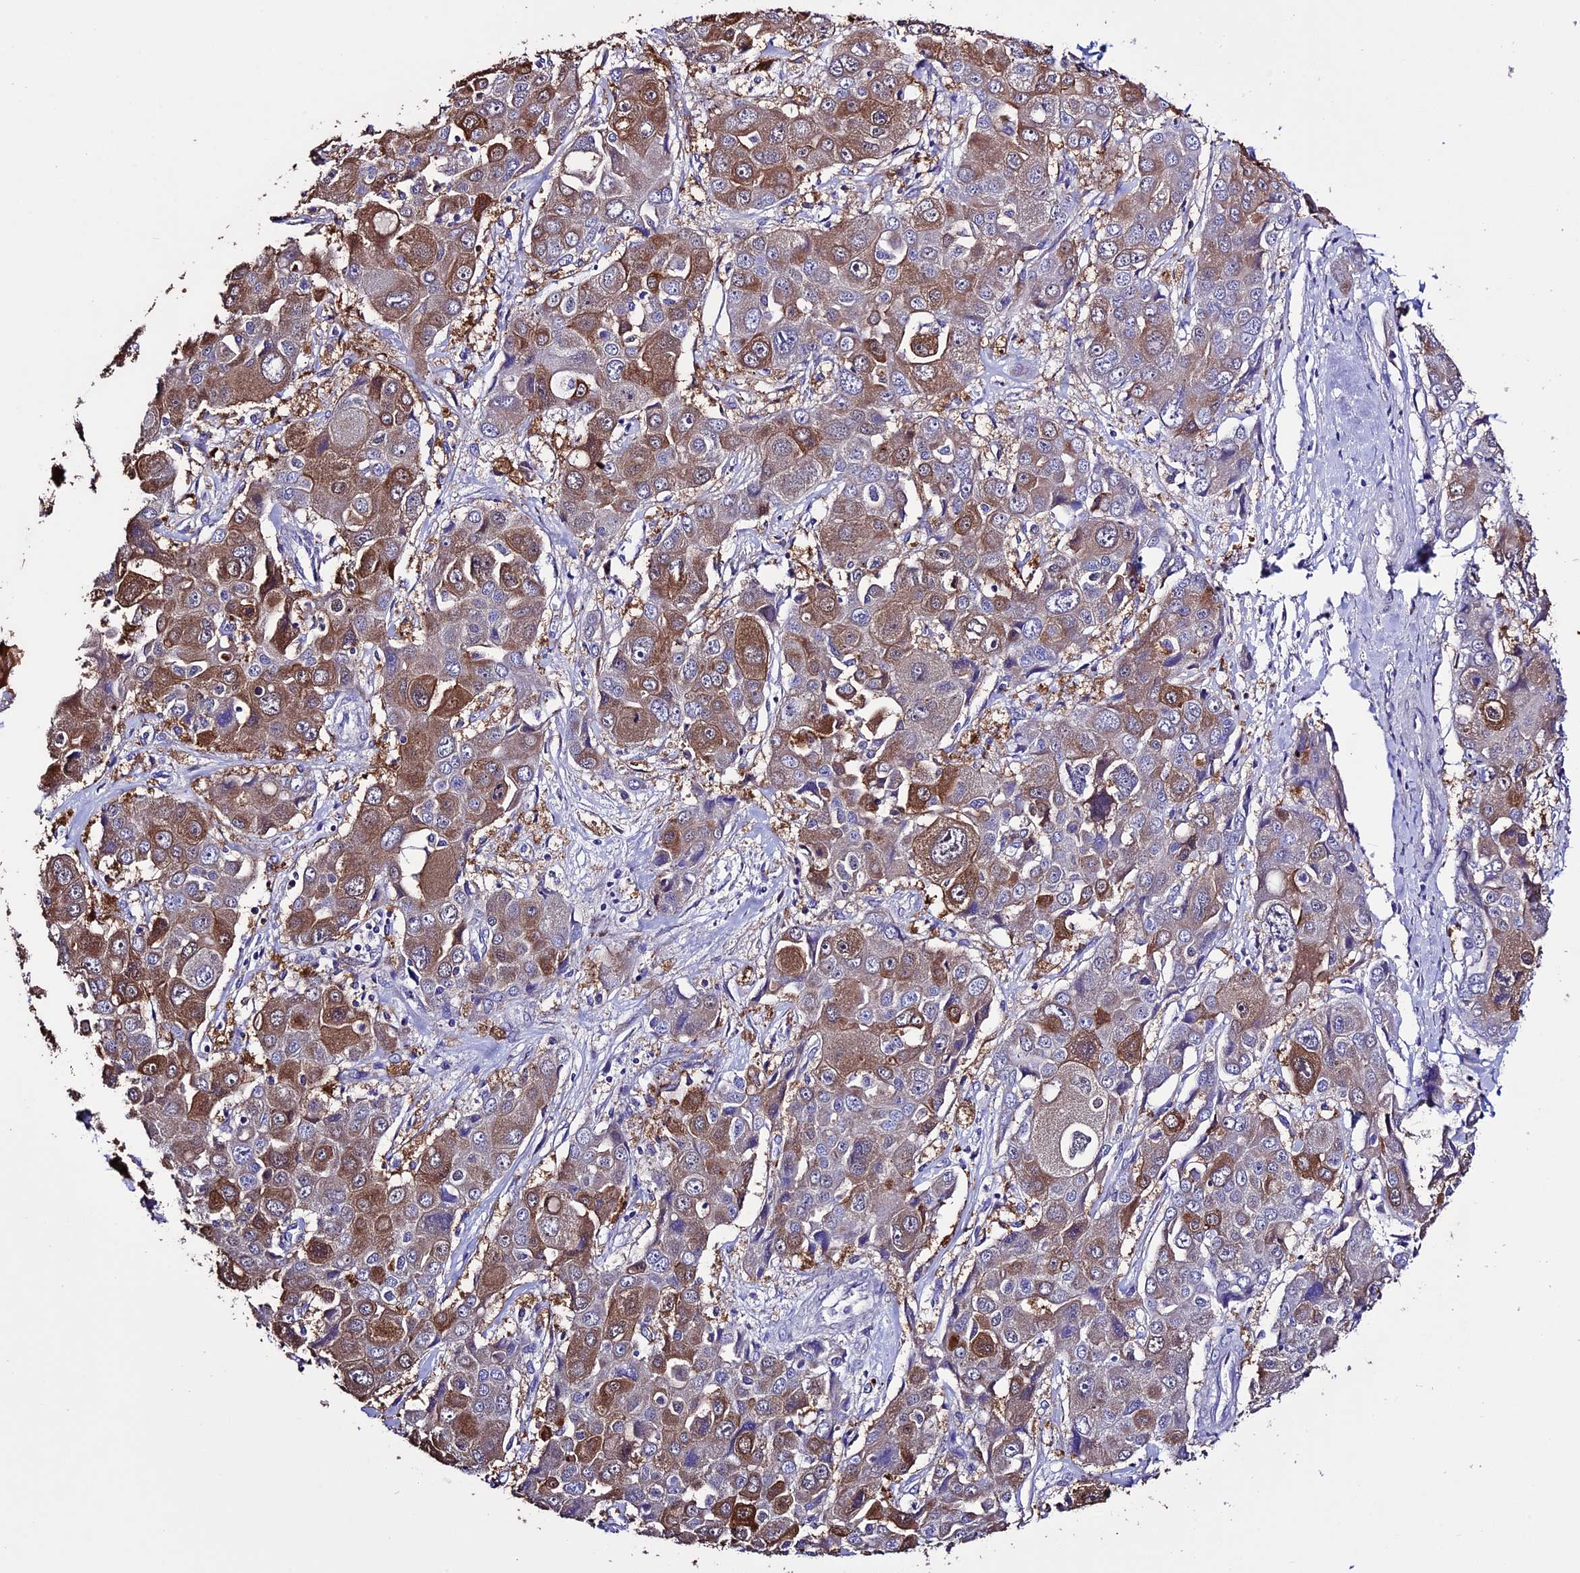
{"staining": {"intensity": "moderate", "quantity": "25%-75%", "location": "cytoplasmic/membranous"}, "tissue": "liver cancer", "cell_type": "Tumor cells", "image_type": "cancer", "snomed": [{"axis": "morphology", "description": "Cholangiocarcinoma"}, {"axis": "topography", "description": "Liver"}], "caption": "Protein expression analysis of human liver cholangiocarcinoma reveals moderate cytoplasmic/membranous positivity in about 25%-75% of tumor cells. The staining was performed using DAB to visualize the protein expression in brown, while the nuclei were stained in blue with hematoxylin (Magnification: 20x).", "gene": "DIS3L", "patient": {"sex": "male", "age": 67}}